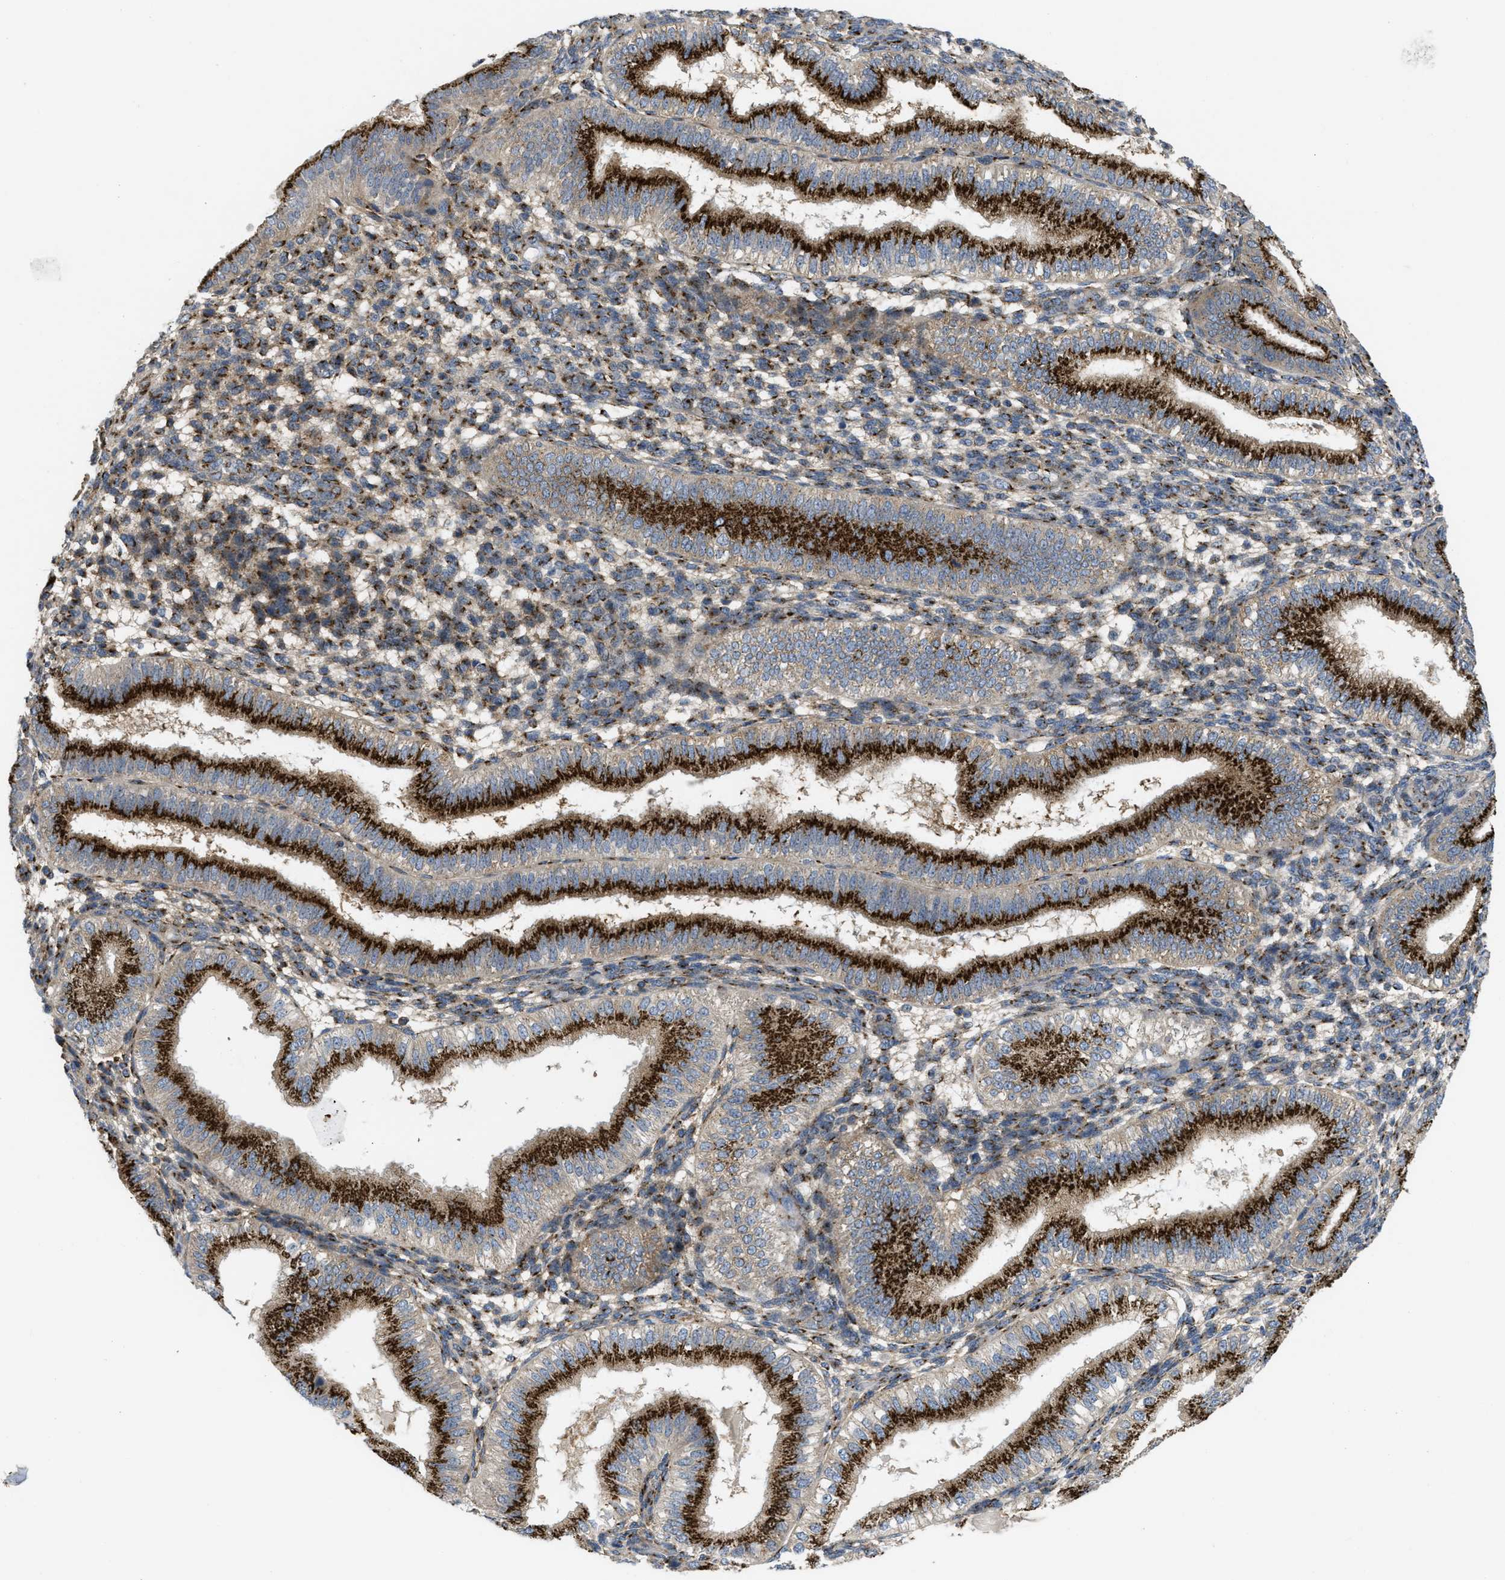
{"staining": {"intensity": "strong", "quantity": "25%-75%", "location": "cytoplasmic/membranous"}, "tissue": "endometrium", "cell_type": "Cells in endometrial stroma", "image_type": "normal", "snomed": [{"axis": "morphology", "description": "Normal tissue, NOS"}, {"axis": "topography", "description": "Endometrium"}], "caption": "Immunohistochemical staining of benign endometrium demonstrates strong cytoplasmic/membranous protein expression in approximately 25%-75% of cells in endometrial stroma. The protein is stained brown, and the nuclei are stained in blue (DAB IHC with brightfield microscopy, high magnification).", "gene": "ZNF70", "patient": {"sex": "female", "age": 39}}